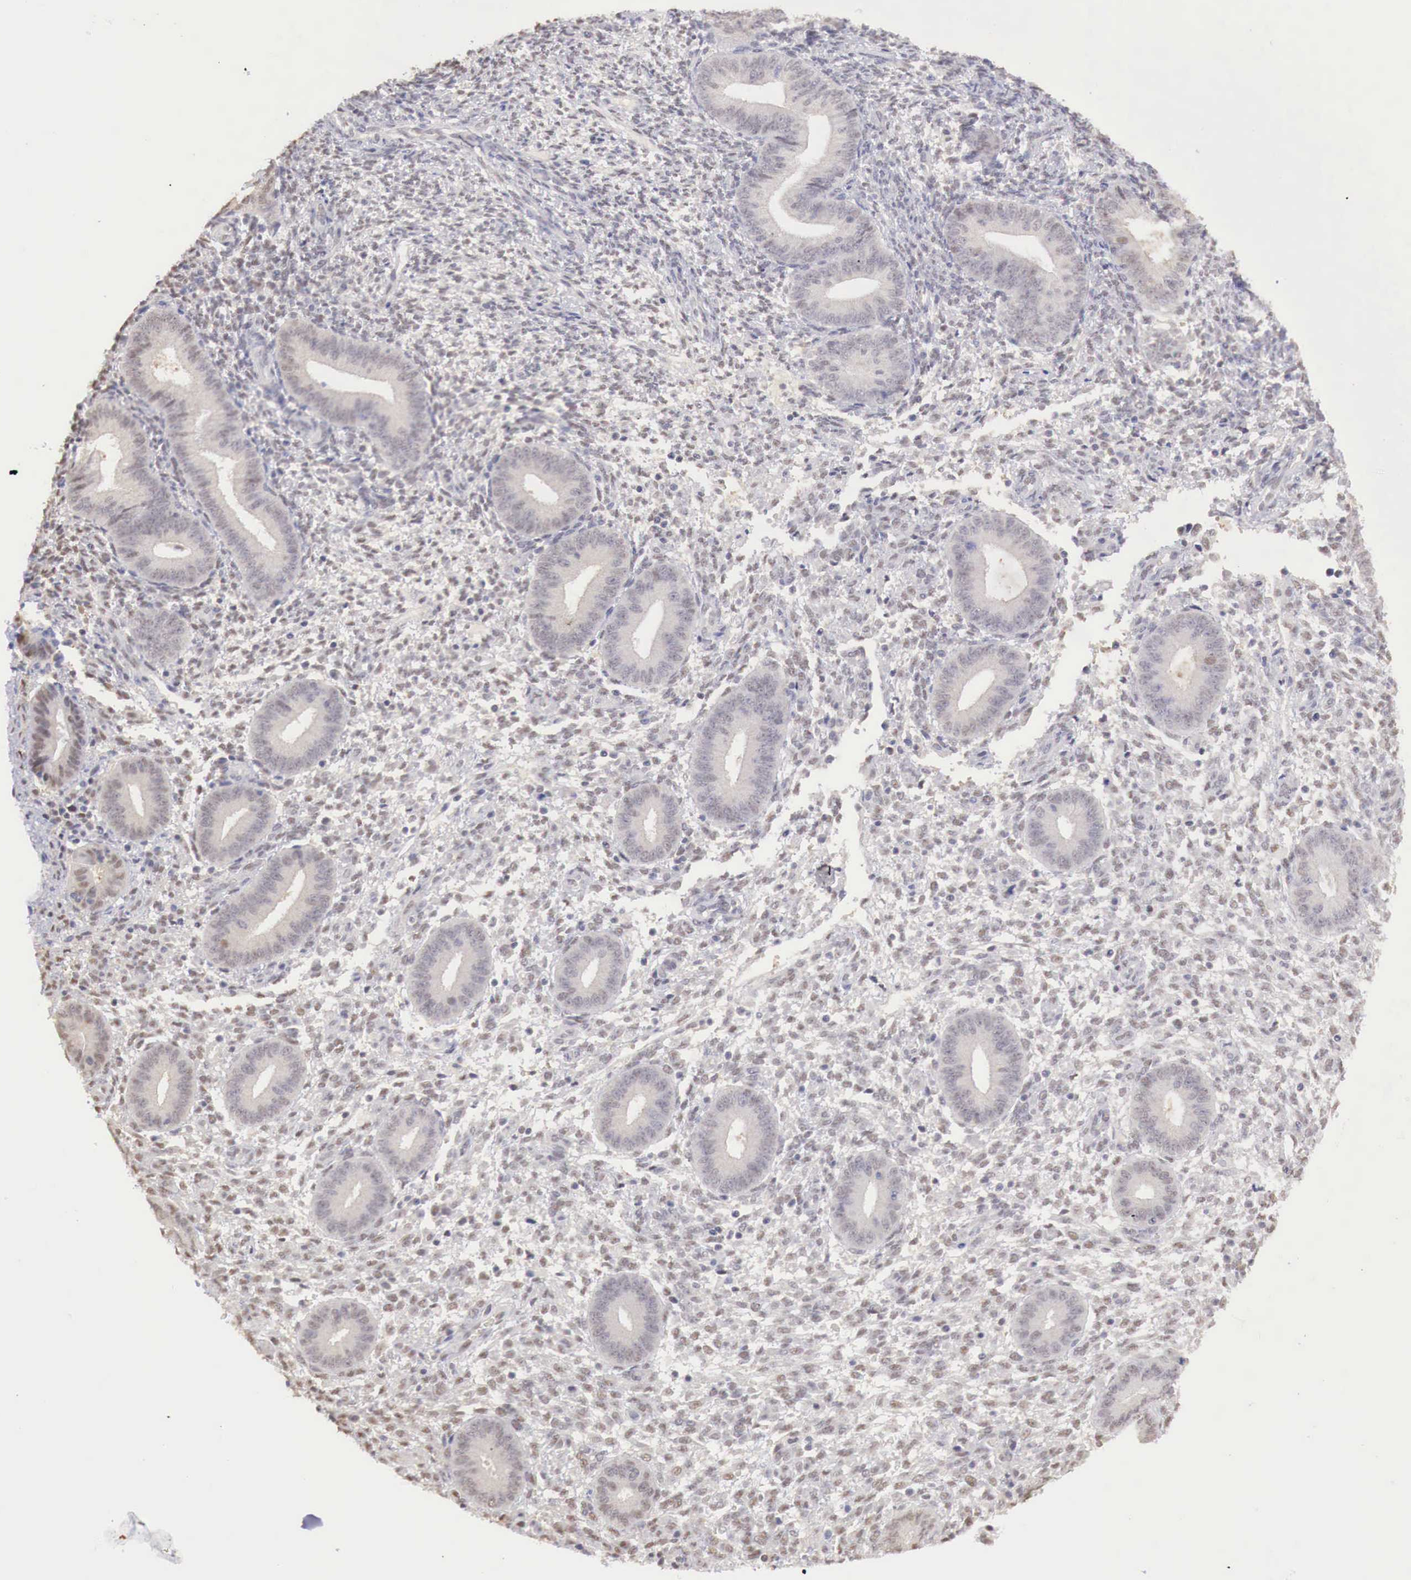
{"staining": {"intensity": "negative", "quantity": "none", "location": "none"}, "tissue": "endometrium", "cell_type": "Cells in endometrial stroma", "image_type": "normal", "snomed": [{"axis": "morphology", "description": "Normal tissue, NOS"}, {"axis": "topography", "description": "Endometrium"}], "caption": "IHC image of normal human endometrium stained for a protein (brown), which shows no expression in cells in endometrial stroma.", "gene": "UBA1", "patient": {"sex": "female", "age": 35}}